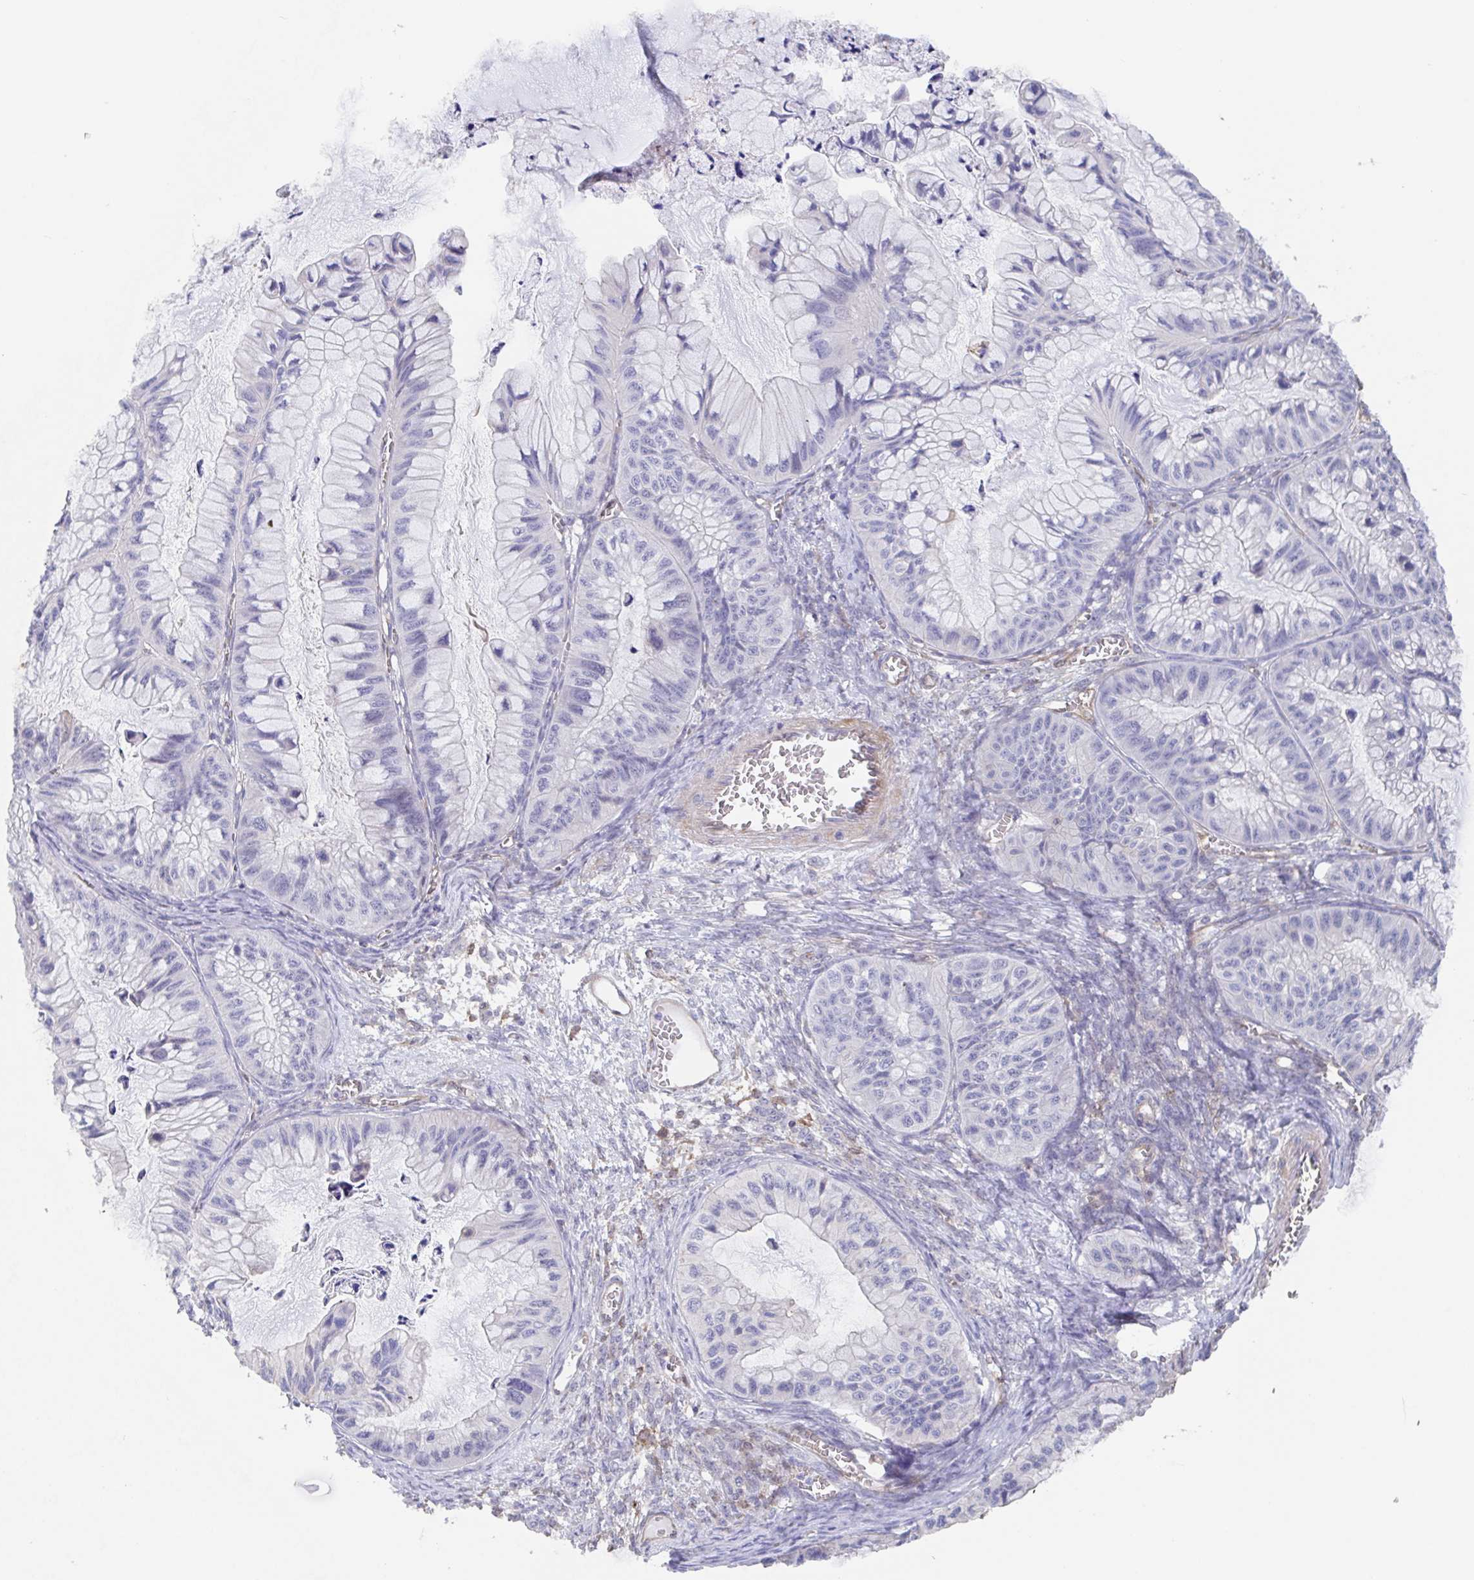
{"staining": {"intensity": "negative", "quantity": "none", "location": "none"}, "tissue": "ovarian cancer", "cell_type": "Tumor cells", "image_type": "cancer", "snomed": [{"axis": "morphology", "description": "Cystadenocarcinoma, mucinous, NOS"}, {"axis": "topography", "description": "Ovary"}], "caption": "High magnification brightfield microscopy of ovarian cancer (mucinous cystadenocarcinoma) stained with DAB (3,3'-diaminobenzidine) (brown) and counterstained with hematoxylin (blue): tumor cells show no significant staining.", "gene": "AGFG2", "patient": {"sex": "female", "age": 72}}